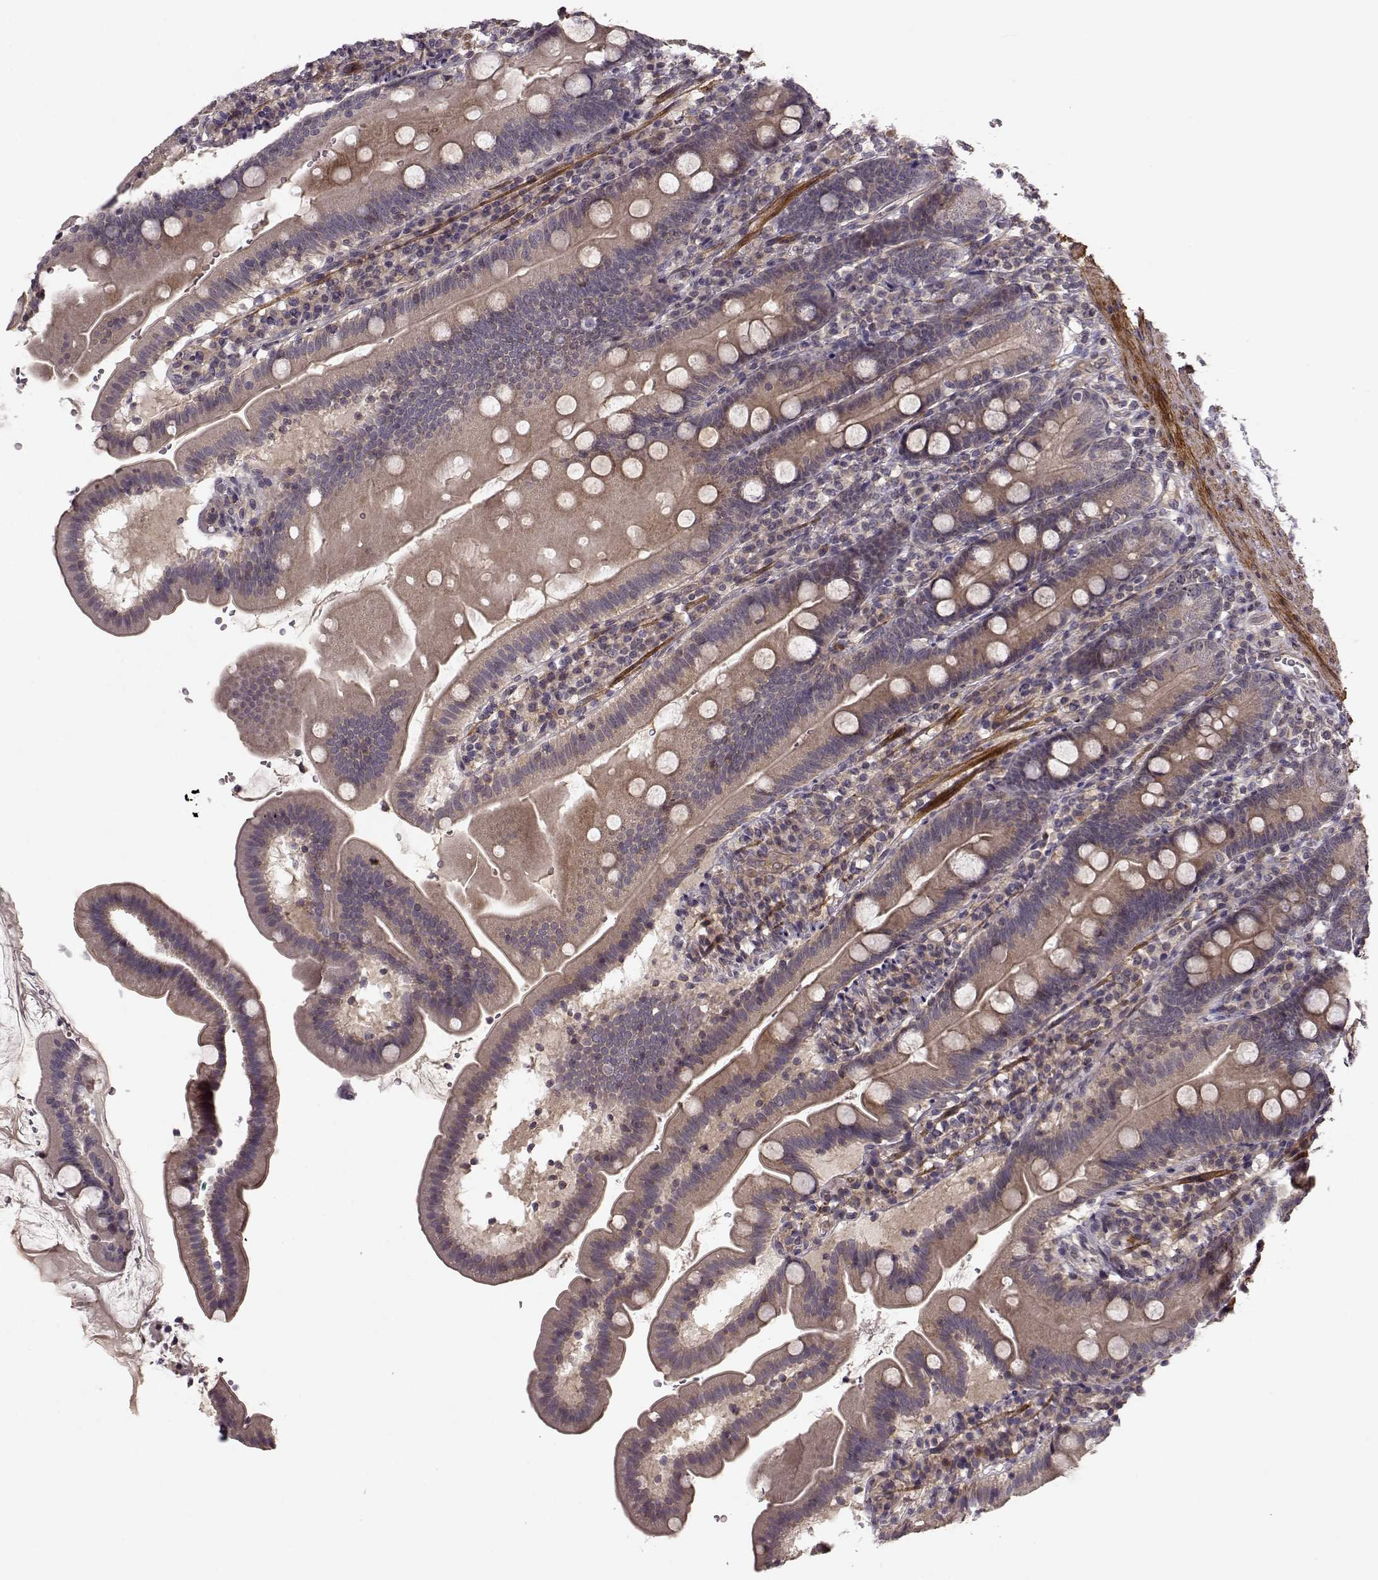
{"staining": {"intensity": "weak", "quantity": "25%-75%", "location": "cytoplasmic/membranous"}, "tissue": "duodenum", "cell_type": "Glandular cells", "image_type": "normal", "snomed": [{"axis": "morphology", "description": "Normal tissue, NOS"}, {"axis": "topography", "description": "Duodenum"}], "caption": "DAB immunohistochemical staining of unremarkable human duodenum exhibits weak cytoplasmic/membranous protein expression in approximately 25%-75% of glandular cells. (Brightfield microscopy of DAB IHC at high magnification).", "gene": "SLAIN2", "patient": {"sex": "female", "age": 67}}